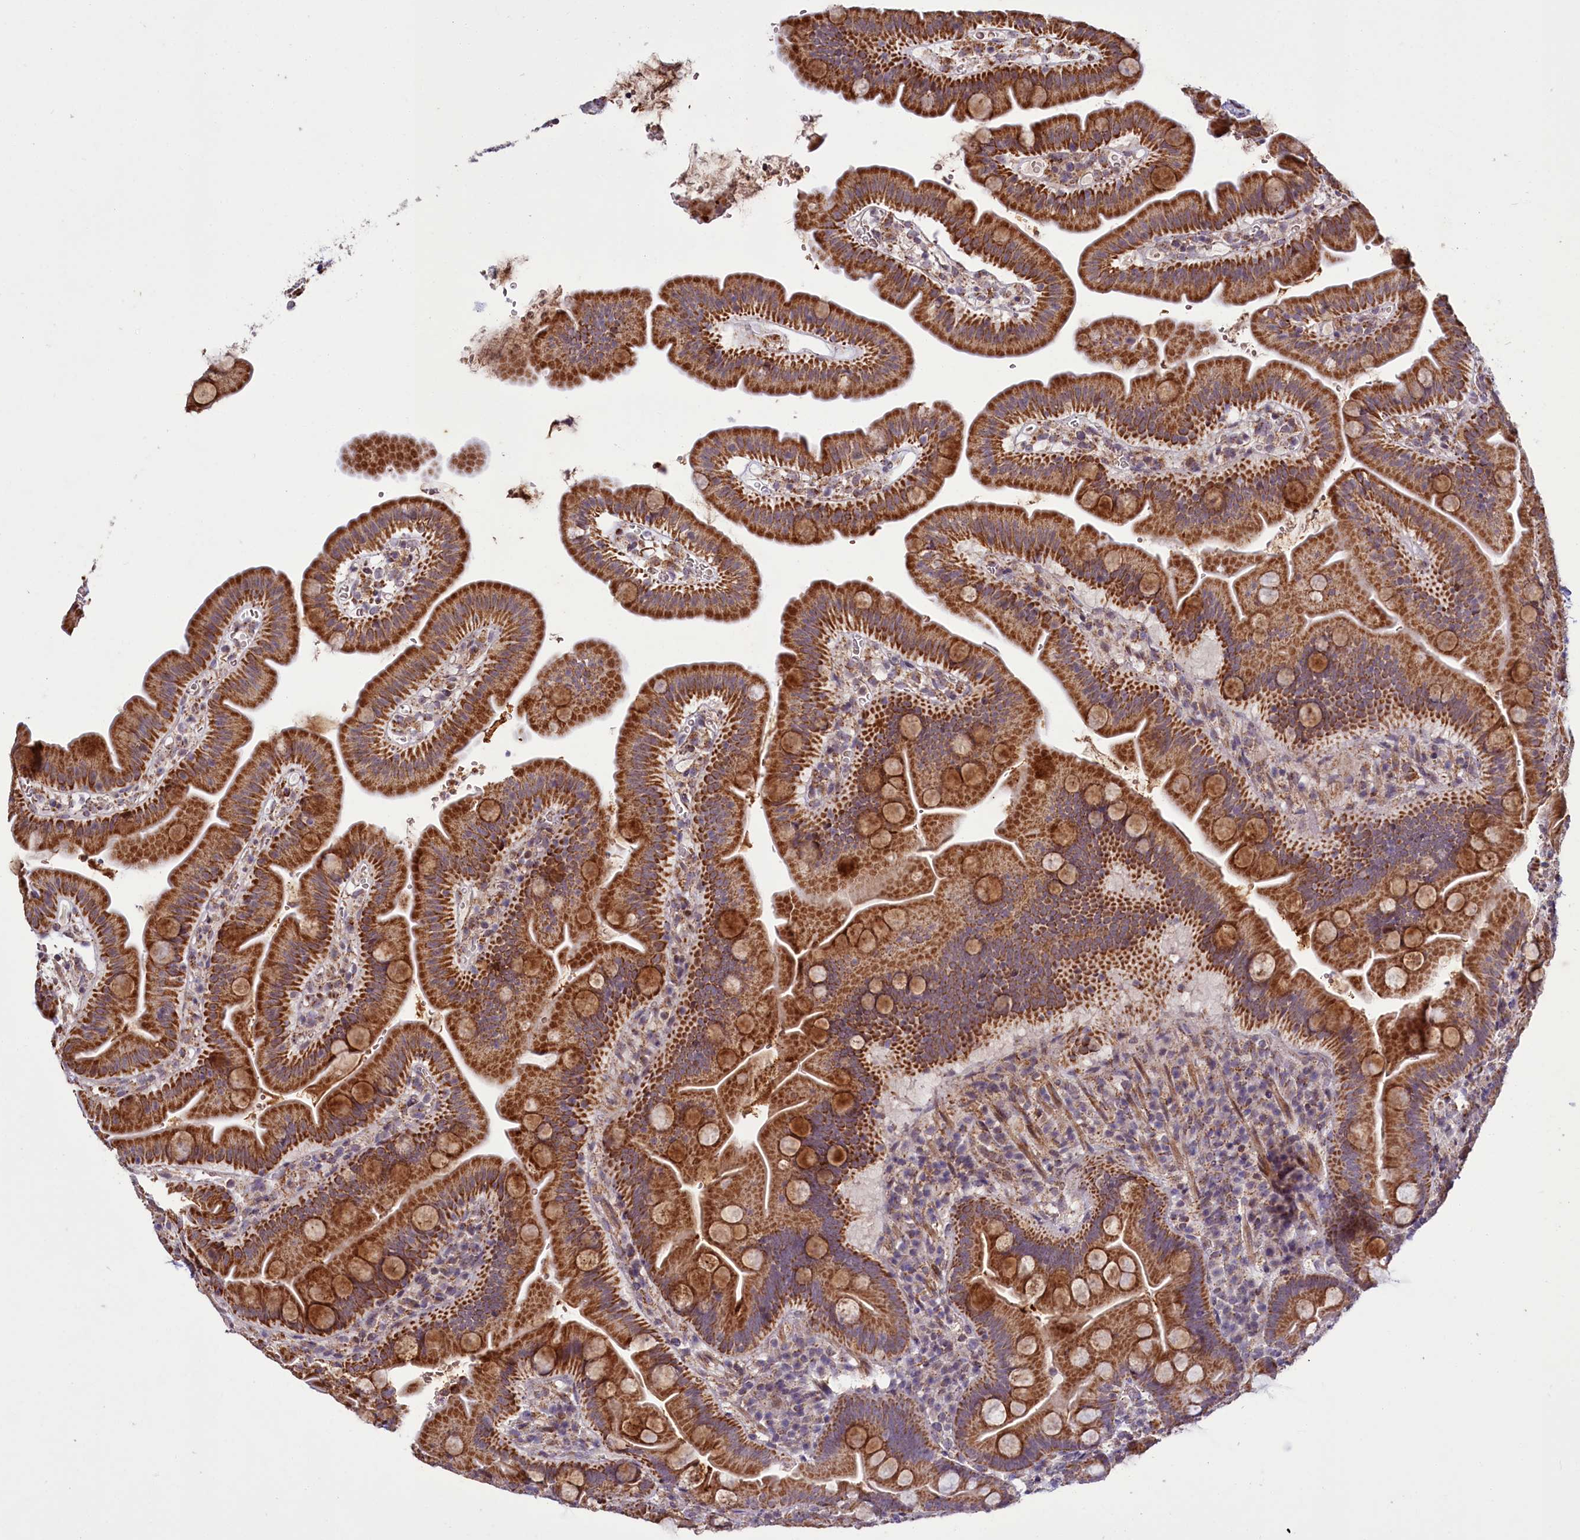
{"staining": {"intensity": "strong", "quantity": ">75%", "location": "cytoplasmic/membranous"}, "tissue": "small intestine", "cell_type": "Glandular cells", "image_type": "normal", "snomed": [{"axis": "morphology", "description": "Normal tissue, NOS"}, {"axis": "topography", "description": "Small intestine"}], "caption": "High-magnification brightfield microscopy of unremarkable small intestine stained with DAB (brown) and counterstained with hematoxylin (blue). glandular cells exhibit strong cytoplasmic/membranous expression is present in about>75% of cells.", "gene": "DYNC2H1", "patient": {"sex": "female", "age": 68}}